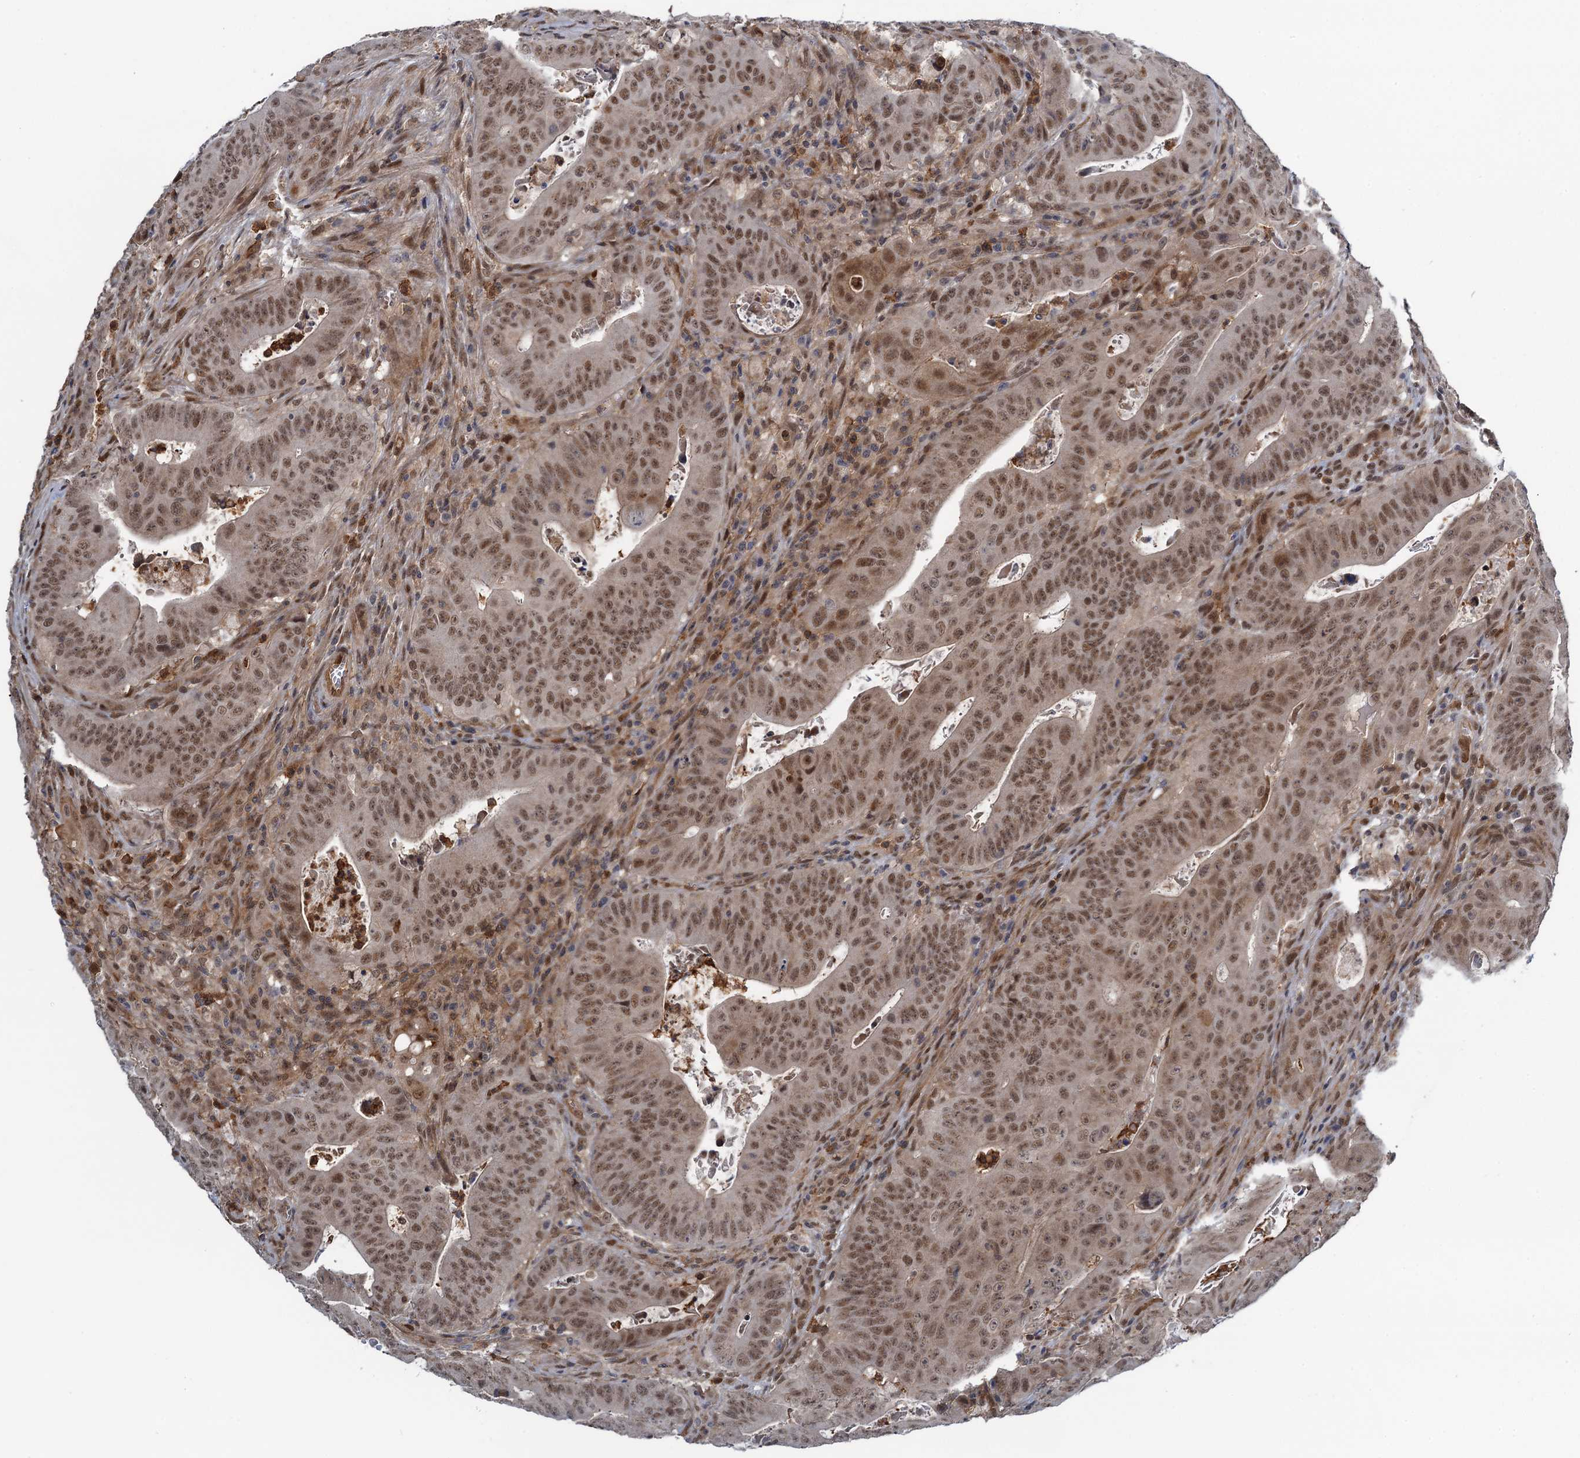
{"staining": {"intensity": "moderate", "quantity": ">75%", "location": "nuclear"}, "tissue": "colorectal cancer", "cell_type": "Tumor cells", "image_type": "cancer", "snomed": [{"axis": "morphology", "description": "Adenocarcinoma, NOS"}, {"axis": "topography", "description": "Rectum"}], "caption": "Colorectal adenocarcinoma tissue reveals moderate nuclear expression in about >75% of tumor cells The staining was performed using DAB, with brown indicating positive protein expression. Nuclei are stained blue with hematoxylin.", "gene": "ZNF609", "patient": {"sex": "female", "age": 75}}